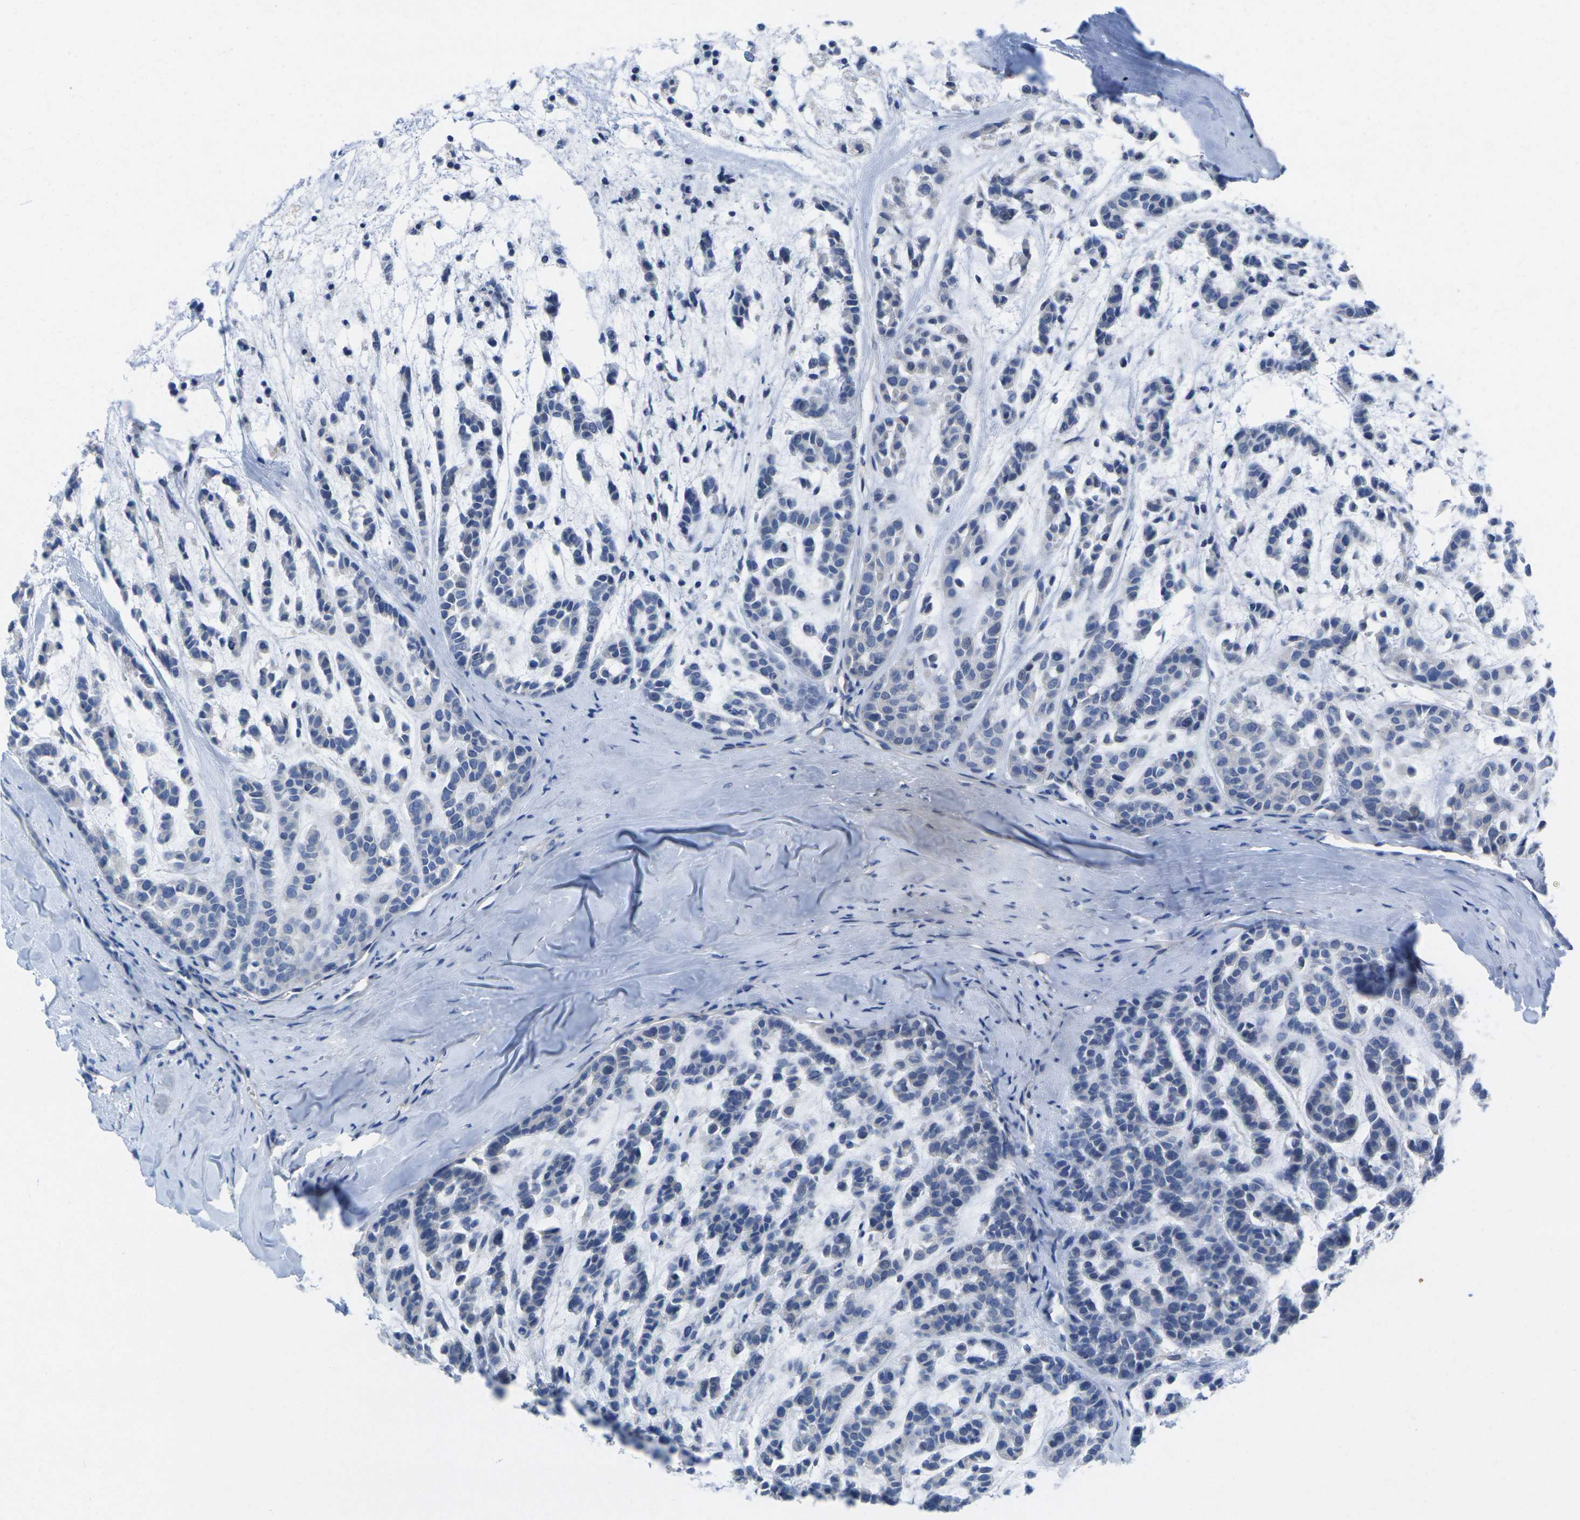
{"staining": {"intensity": "negative", "quantity": "none", "location": "none"}, "tissue": "head and neck cancer", "cell_type": "Tumor cells", "image_type": "cancer", "snomed": [{"axis": "morphology", "description": "Adenocarcinoma, NOS"}, {"axis": "morphology", "description": "Adenoma, NOS"}, {"axis": "topography", "description": "Head-Neck"}], "caption": "This is an immunohistochemistry (IHC) micrograph of head and neck cancer (adenocarcinoma). There is no expression in tumor cells.", "gene": "TNNI3", "patient": {"sex": "female", "age": 55}}